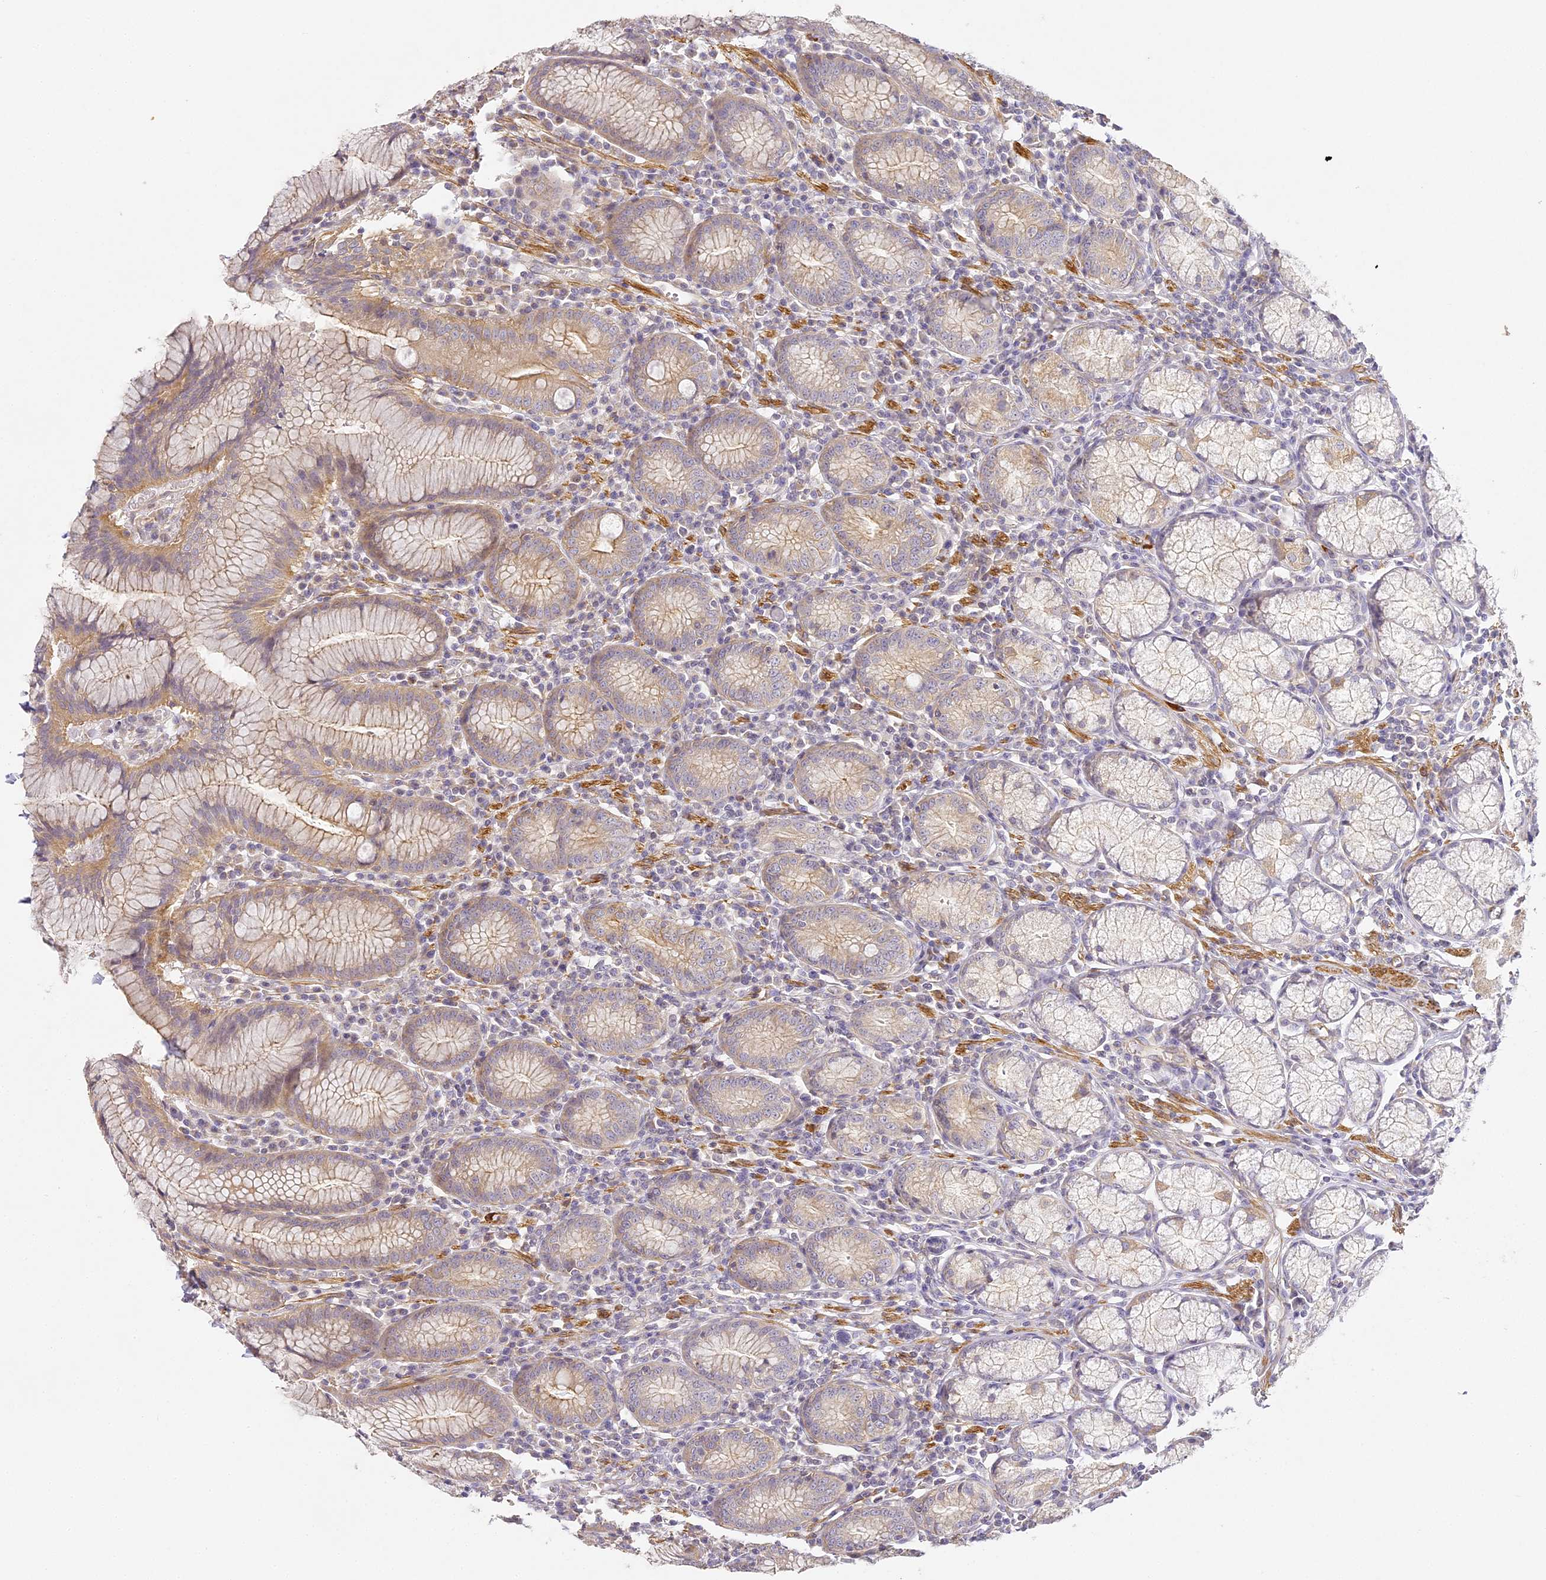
{"staining": {"intensity": "moderate", "quantity": "25%-75%", "location": "cytoplasmic/membranous"}, "tissue": "stomach", "cell_type": "Glandular cells", "image_type": "normal", "snomed": [{"axis": "morphology", "description": "Normal tissue, NOS"}, {"axis": "topography", "description": "Stomach"}], "caption": "Immunohistochemistry of normal human stomach displays medium levels of moderate cytoplasmic/membranous expression in about 25%-75% of glandular cells. Nuclei are stained in blue.", "gene": "MED28", "patient": {"sex": "male", "age": 55}}